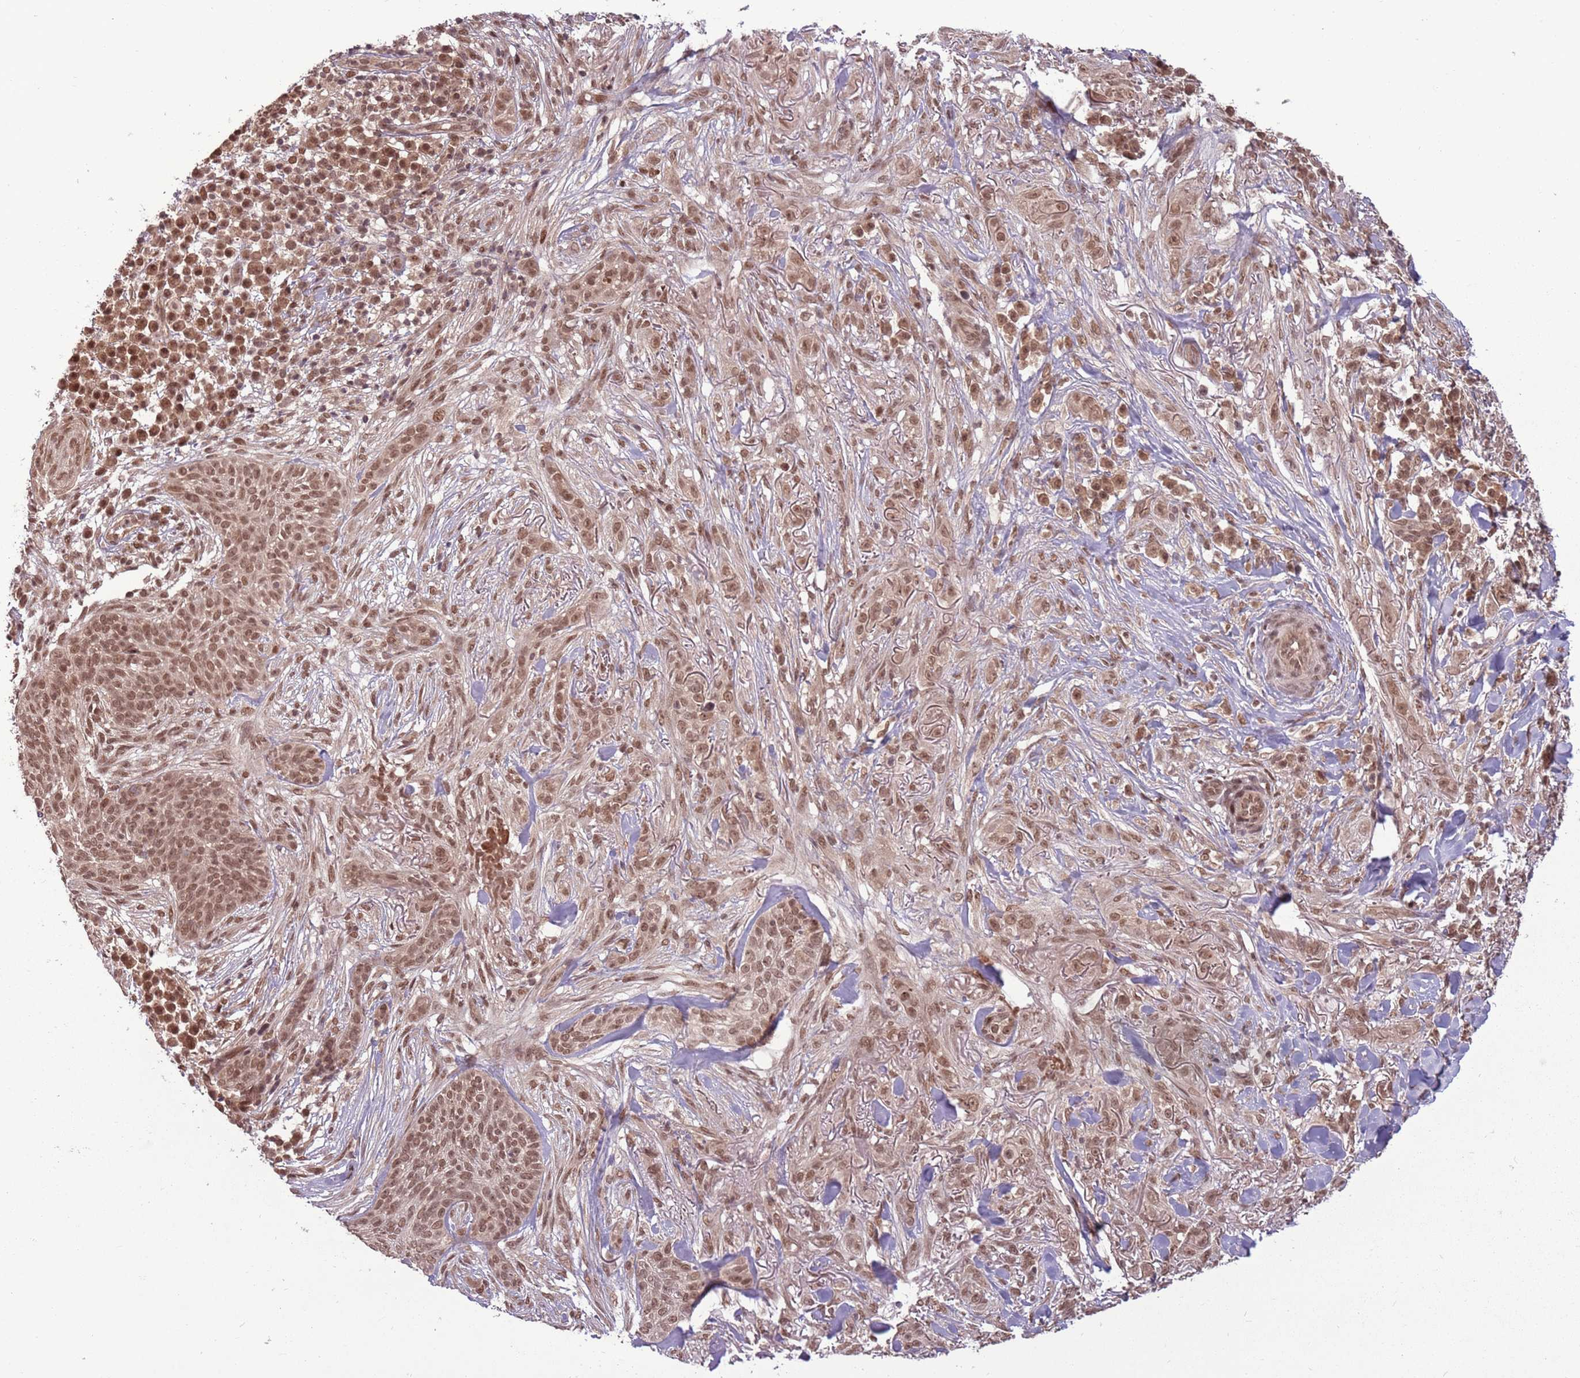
{"staining": {"intensity": "moderate", "quantity": ">75%", "location": "nuclear"}, "tissue": "skin cancer", "cell_type": "Tumor cells", "image_type": "cancer", "snomed": [{"axis": "morphology", "description": "Basal cell carcinoma"}, {"axis": "topography", "description": "Skin"}], "caption": "Protein expression analysis of human skin basal cell carcinoma reveals moderate nuclear positivity in about >75% of tumor cells.", "gene": "ADAMTS3", "patient": {"sex": "male", "age": 72}}